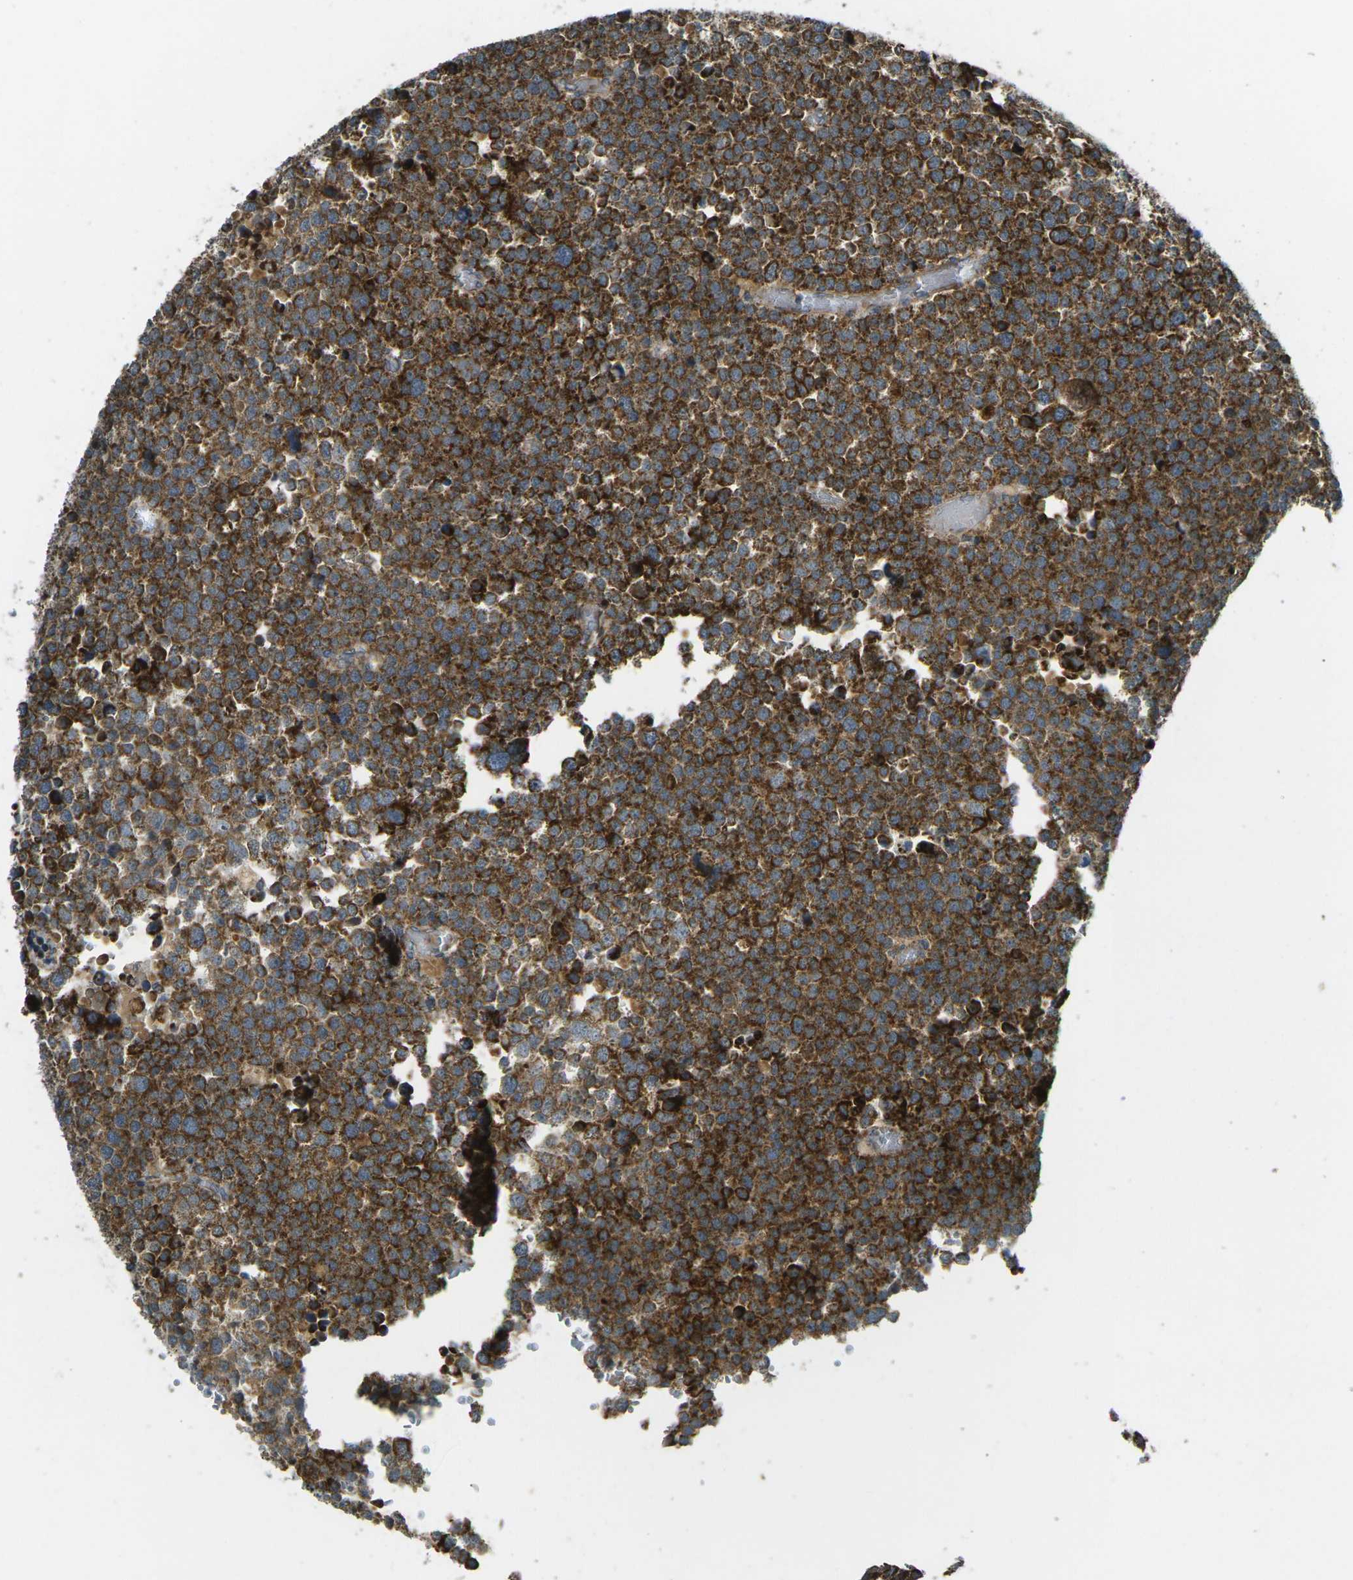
{"staining": {"intensity": "strong", "quantity": ">75%", "location": "cytoplasmic/membranous"}, "tissue": "testis cancer", "cell_type": "Tumor cells", "image_type": "cancer", "snomed": [{"axis": "morphology", "description": "Seminoma, NOS"}, {"axis": "topography", "description": "Testis"}], "caption": "Immunohistochemistry (DAB (3,3'-diaminobenzidine)) staining of human testis cancer (seminoma) shows strong cytoplasmic/membranous protein positivity in about >75% of tumor cells.", "gene": "IGF1R", "patient": {"sex": "male", "age": 71}}